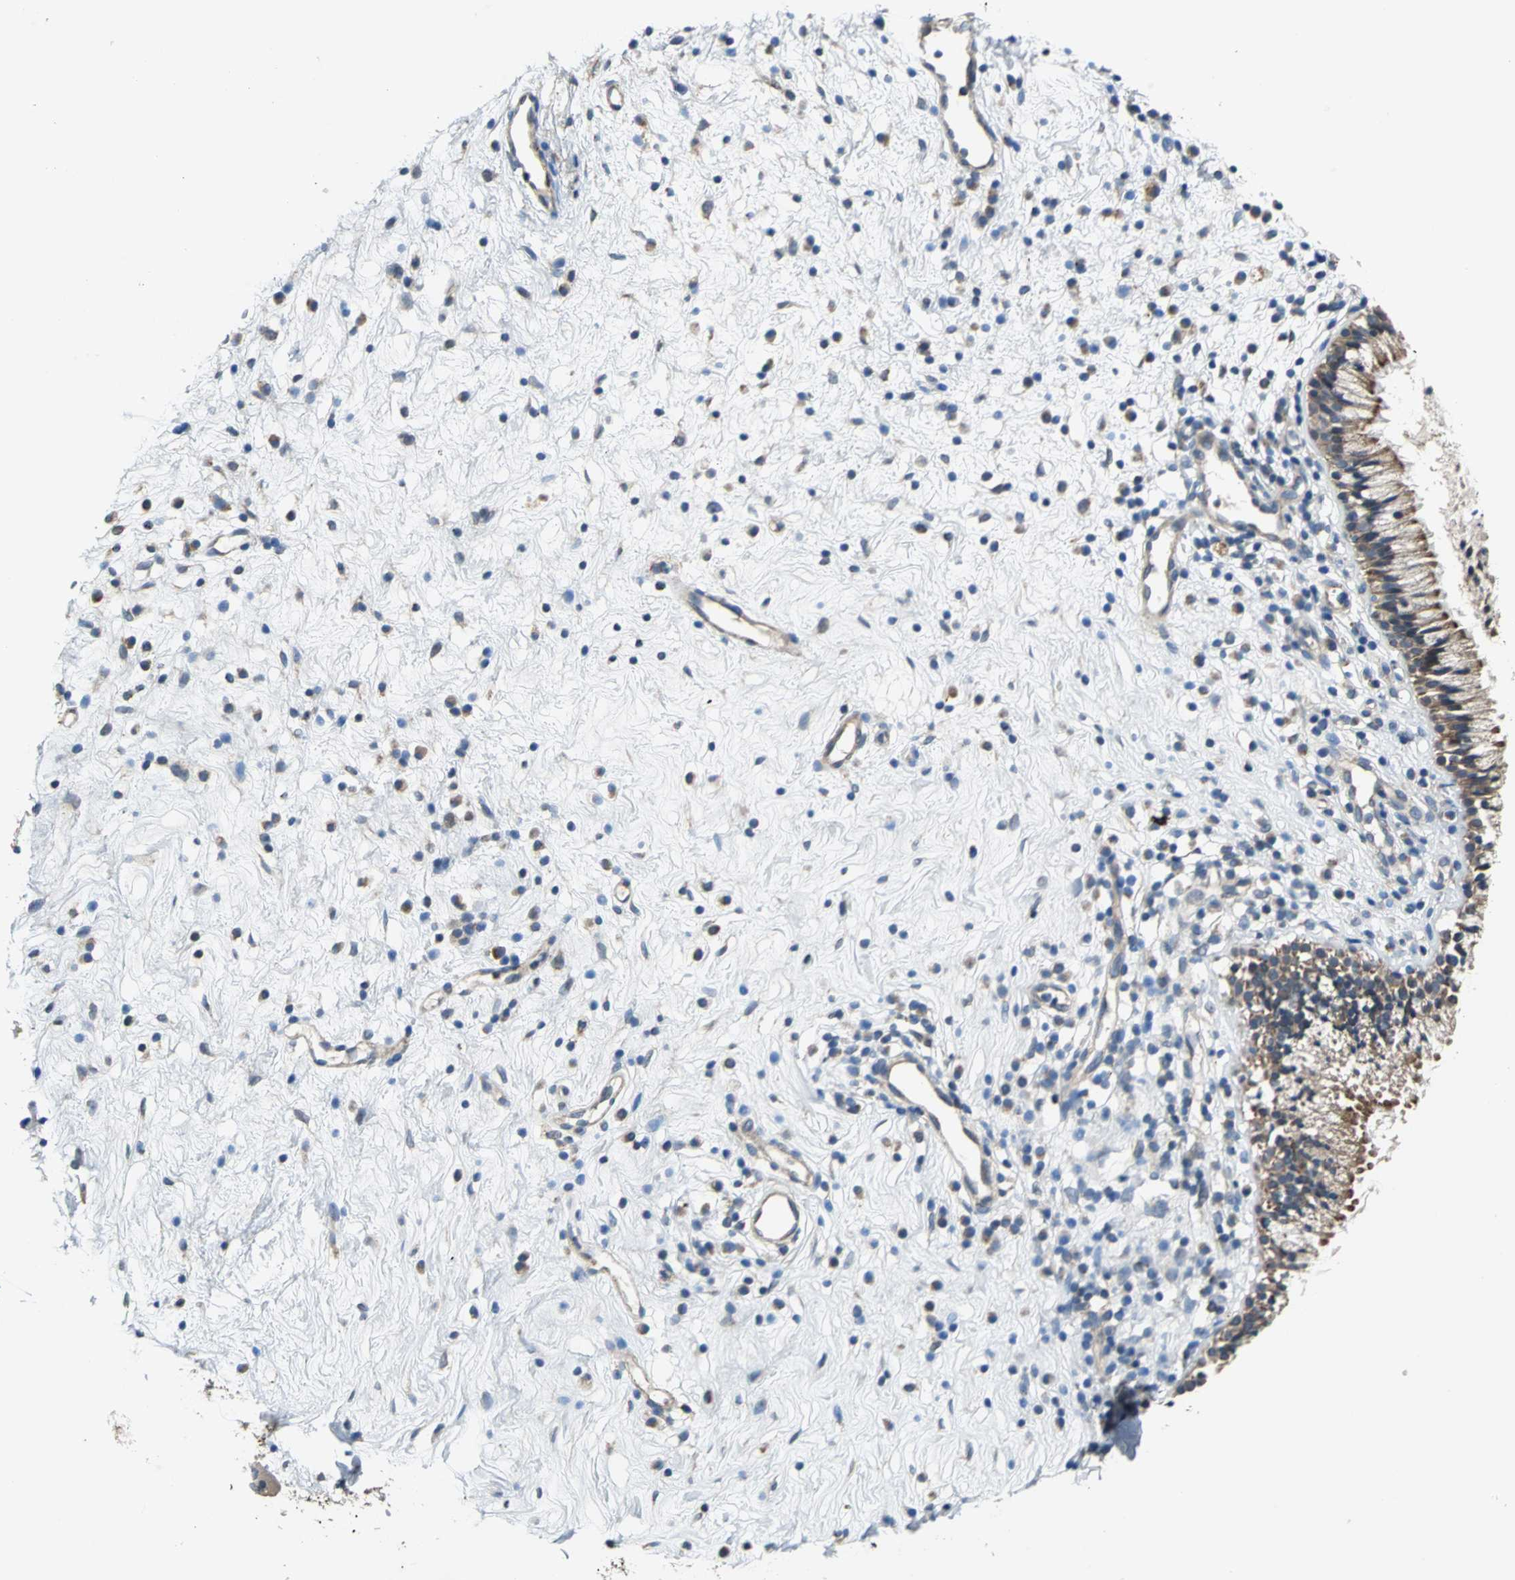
{"staining": {"intensity": "moderate", "quantity": ">75%", "location": "cytoplasmic/membranous"}, "tissue": "nasopharynx", "cell_type": "Respiratory epithelial cells", "image_type": "normal", "snomed": [{"axis": "morphology", "description": "Normal tissue, NOS"}, {"axis": "topography", "description": "Nasopharynx"}], "caption": "Human nasopharynx stained for a protein (brown) displays moderate cytoplasmic/membranous positive positivity in about >75% of respiratory epithelial cells.", "gene": "TRAK1", "patient": {"sex": "male", "age": 21}}